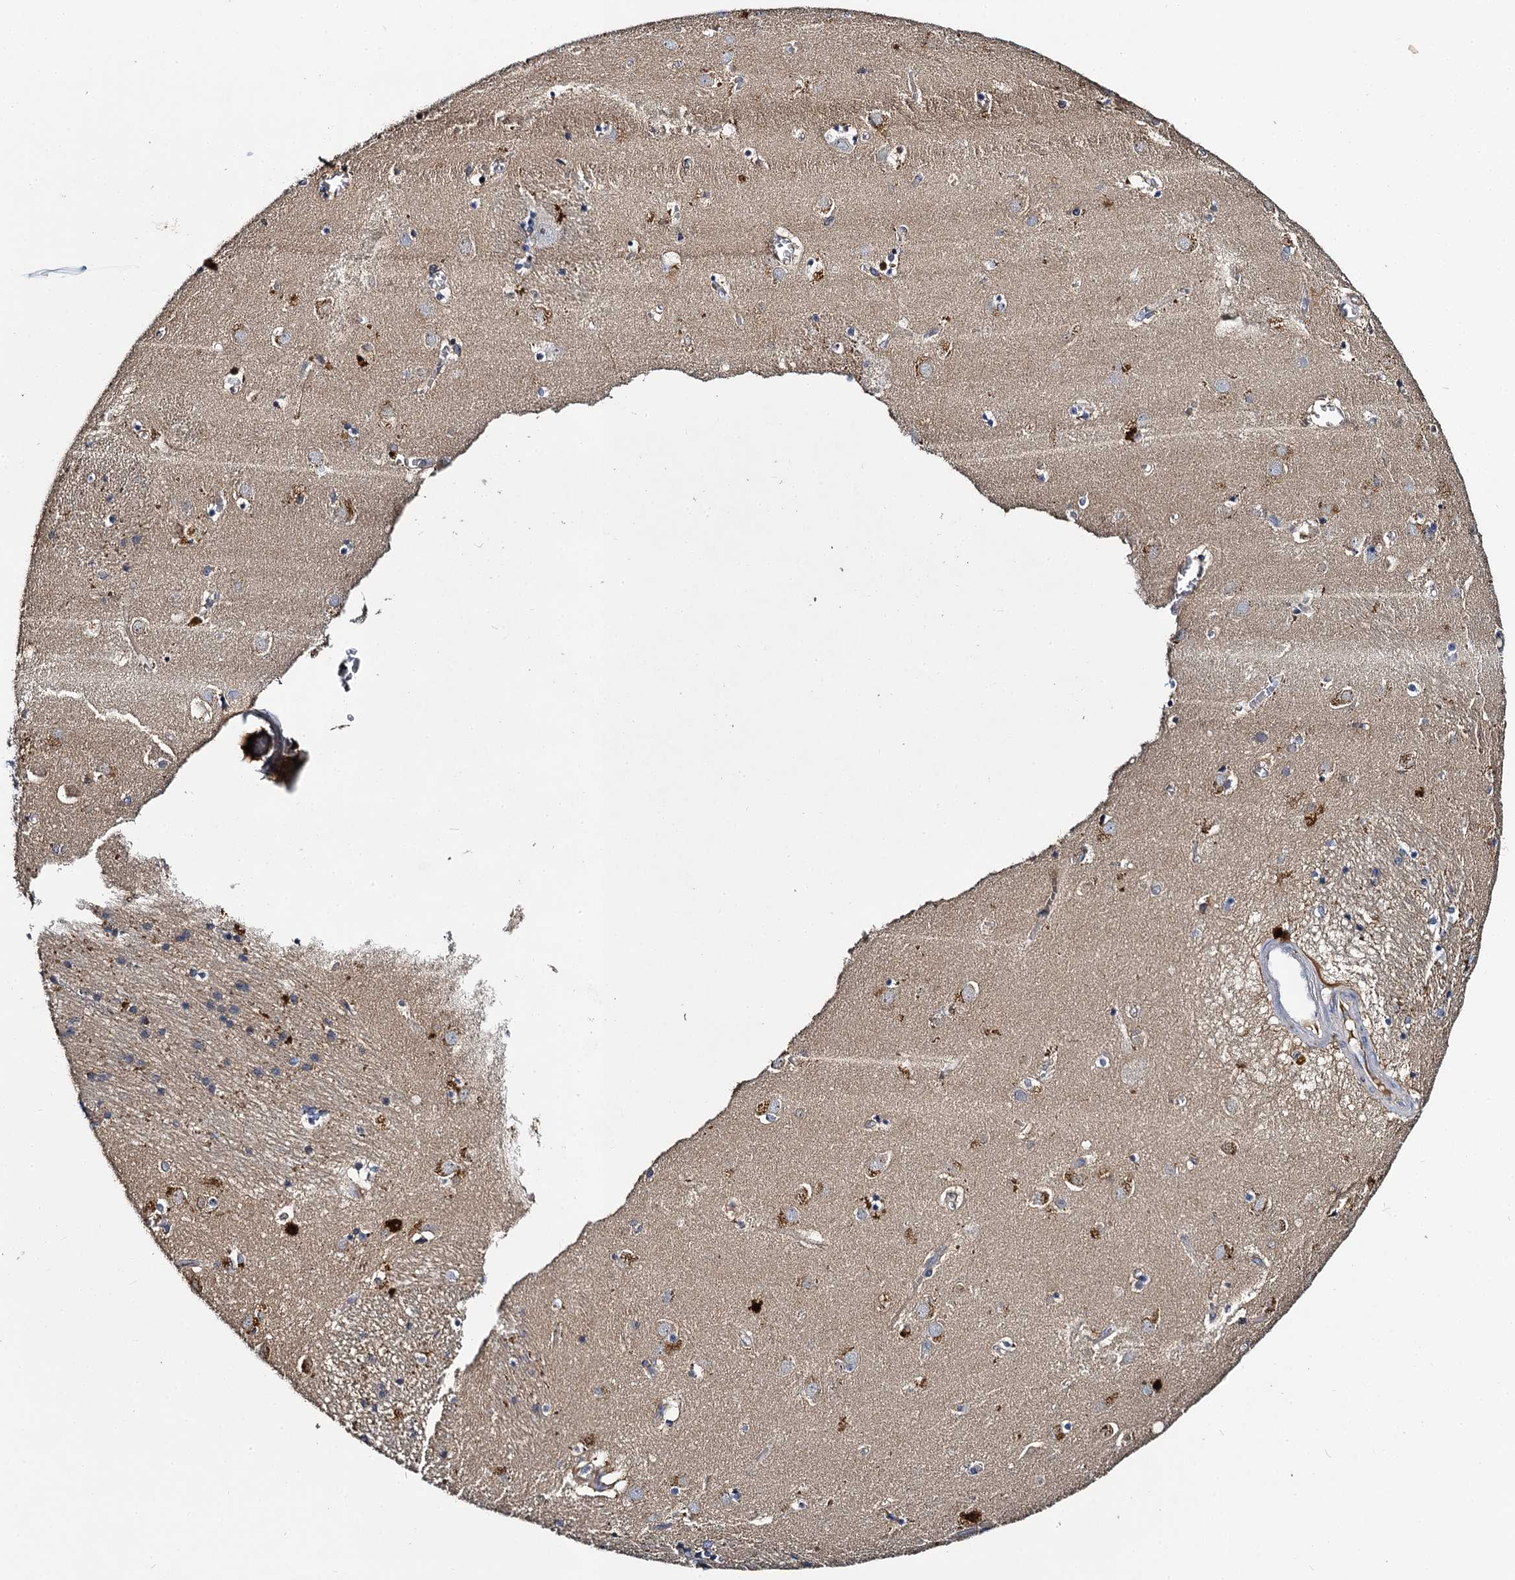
{"staining": {"intensity": "negative", "quantity": "none", "location": "none"}, "tissue": "caudate", "cell_type": "Glial cells", "image_type": "normal", "snomed": [{"axis": "morphology", "description": "Normal tissue, NOS"}, {"axis": "topography", "description": "Lateral ventricle wall"}], "caption": "The micrograph exhibits no significant expression in glial cells of caudate. (IHC, brightfield microscopy, high magnification).", "gene": "SLC11A2", "patient": {"sex": "male", "age": 70}}